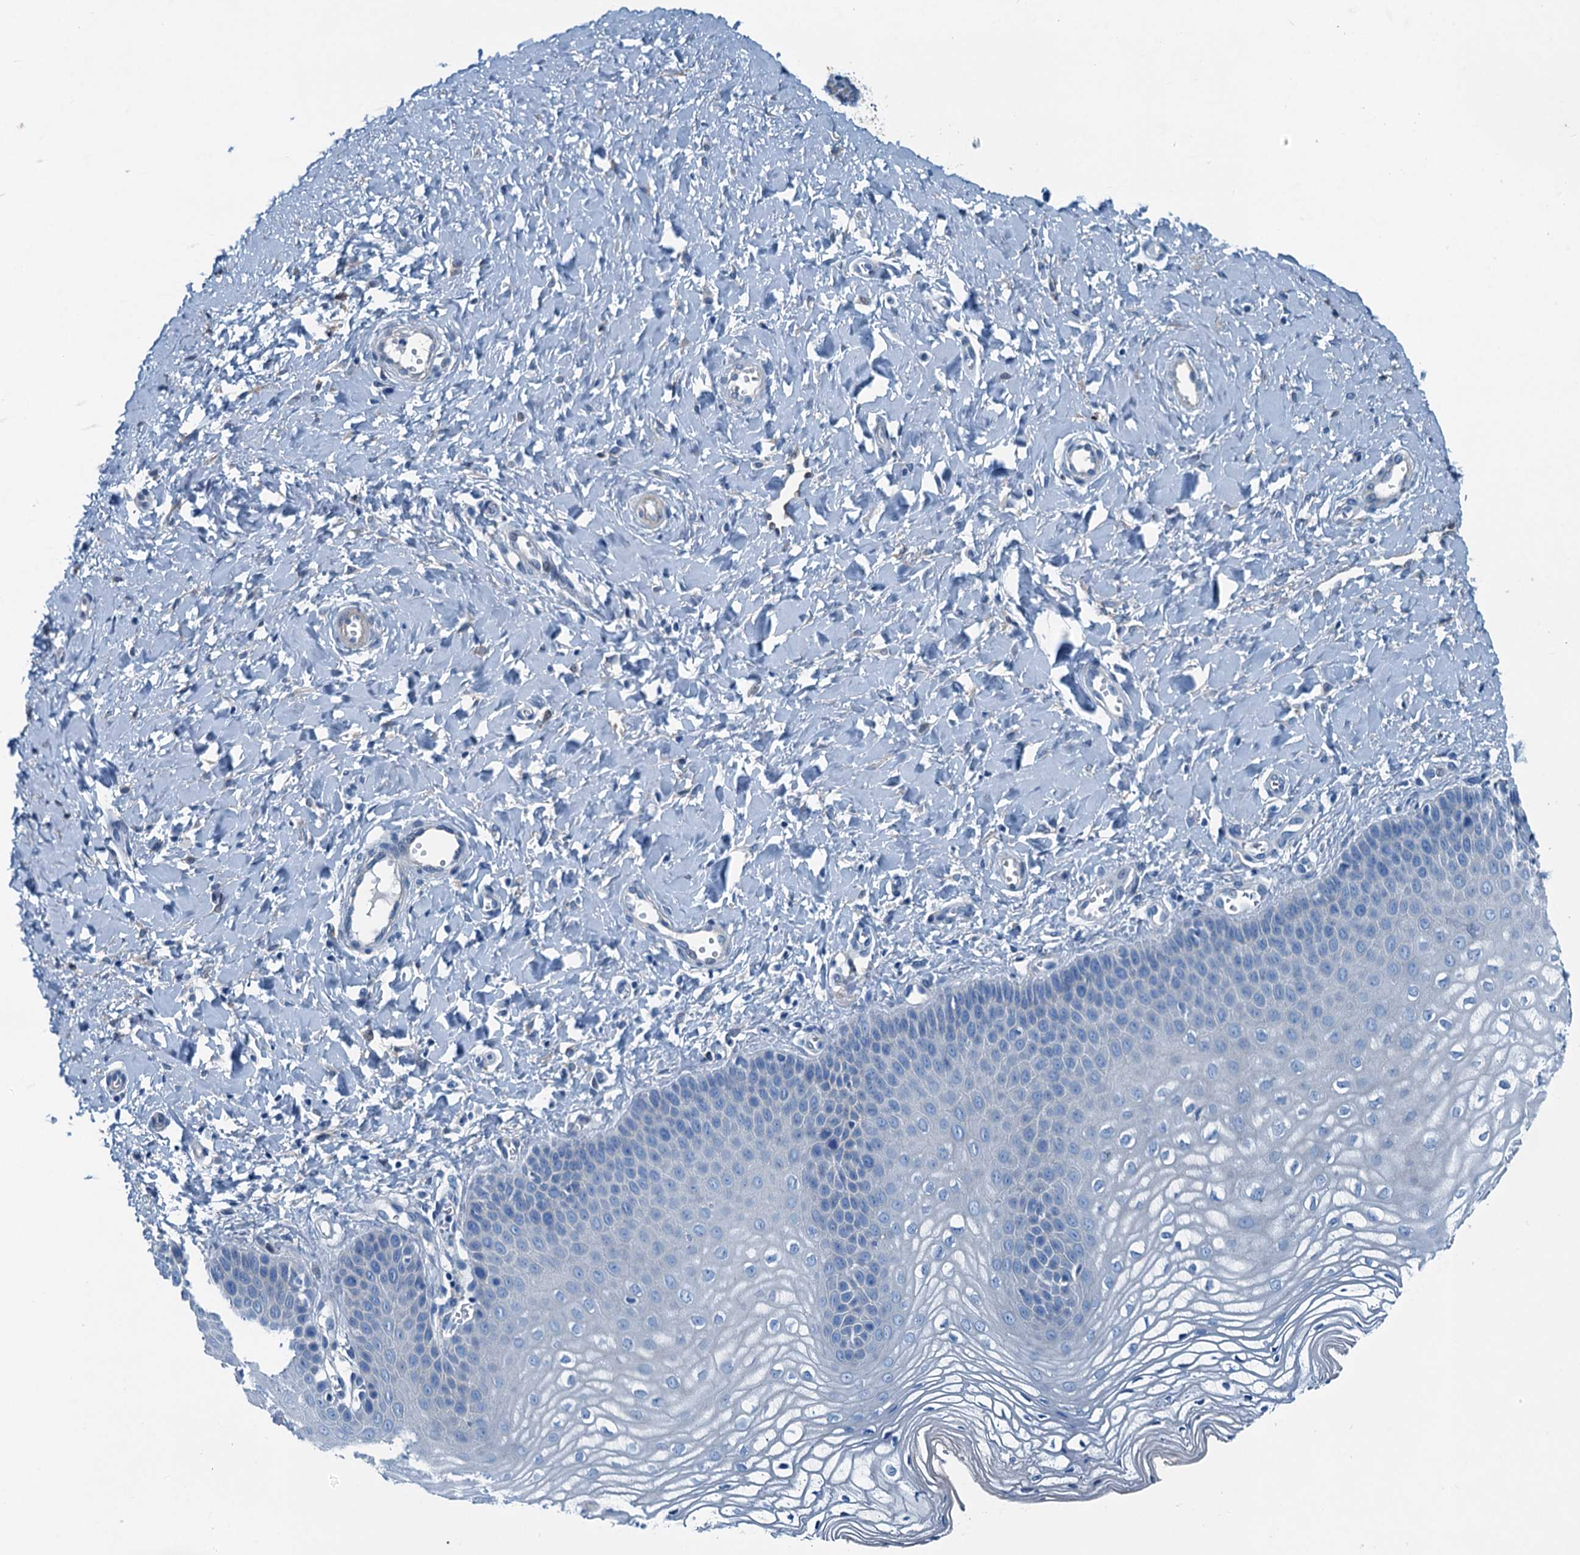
{"staining": {"intensity": "negative", "quantity": "none", "location": "none"}, "tissue": "vagina", "cell_type": "Squamous epithelial cells", "image_type": "normal", "snomed": [{"axis": "morphology", "description": "Normal tissue, NOS"}, {"axis": "topography", "description": "Vagina"}, {"axis": "topography", "description": "Cervix"}], "caption": "An image of vagina stained for a protein exhibits no brown staining in squamous epithelial cells. Brightfield microscopy of immunohistochemistry (IHC) stained with DAB (3,3'-diaminobenzidine) (brown) and hematoxylin (blue), captured at high magnification.", "gene": "RAB3IL1", "patient": {"sex": "female", "age": 40}}